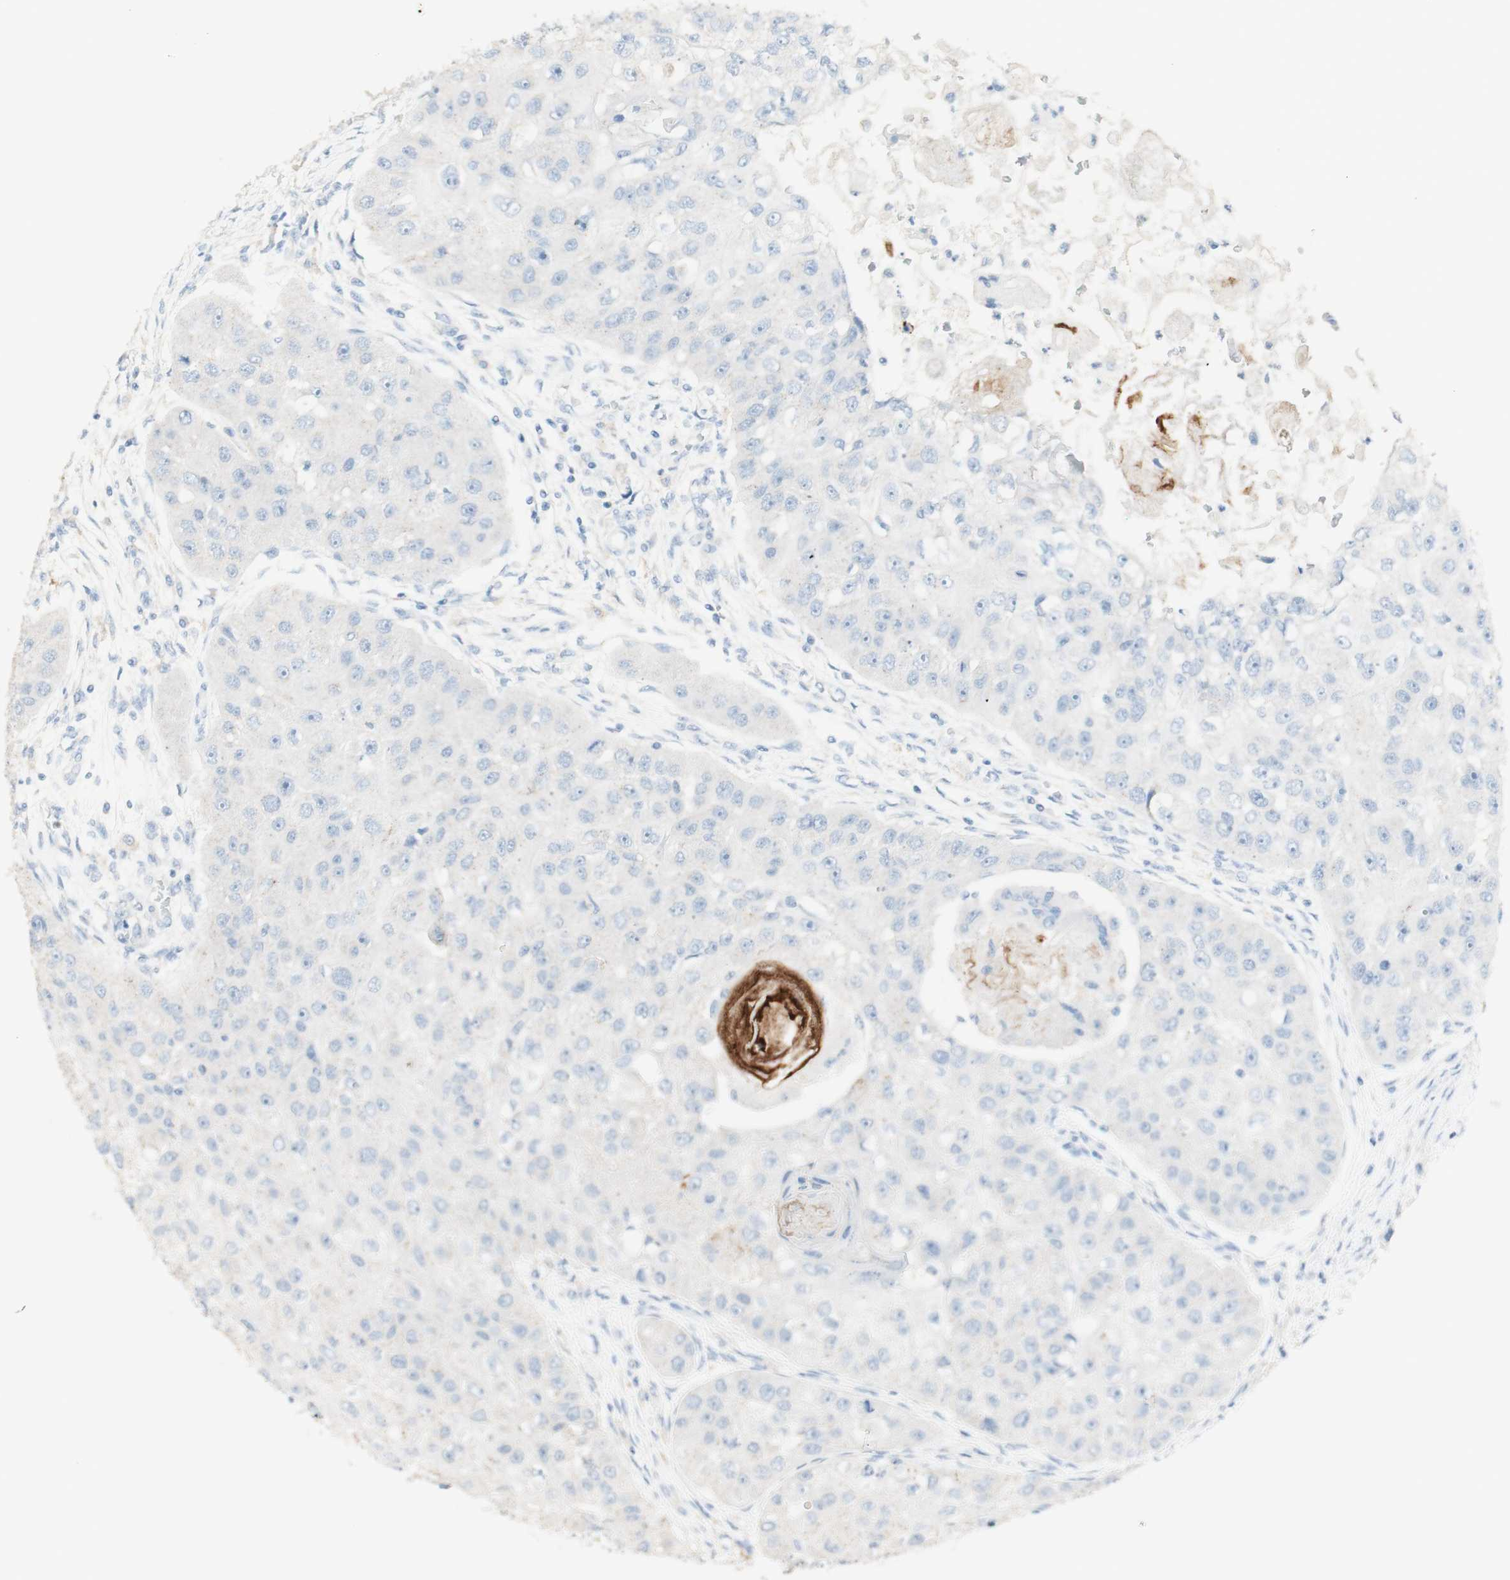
{"staining": {"intensity": "negative", "quantity": "none", "location": "none"}, "tissue": "head and neck cancer", "cell_type": "Tumor cells", "image_type": "cancer", "snomed": [{"axis": "morphology", "description": "Normal tissue, NOS"}, {"axis": "morphology", "description": "Squamous cell carcinoma, NOS"}, {"axis": "topography", "description": "Skeletal muscle"}, {"axis": "topography", "description": "Head-Neck"}], "caption": "Human head and neck cancer stained for a protein using immunohistochemistry exhibits no expression in tumor cells.", "gene": "ART3", "patient": {"sex": "male", "age": 51}}